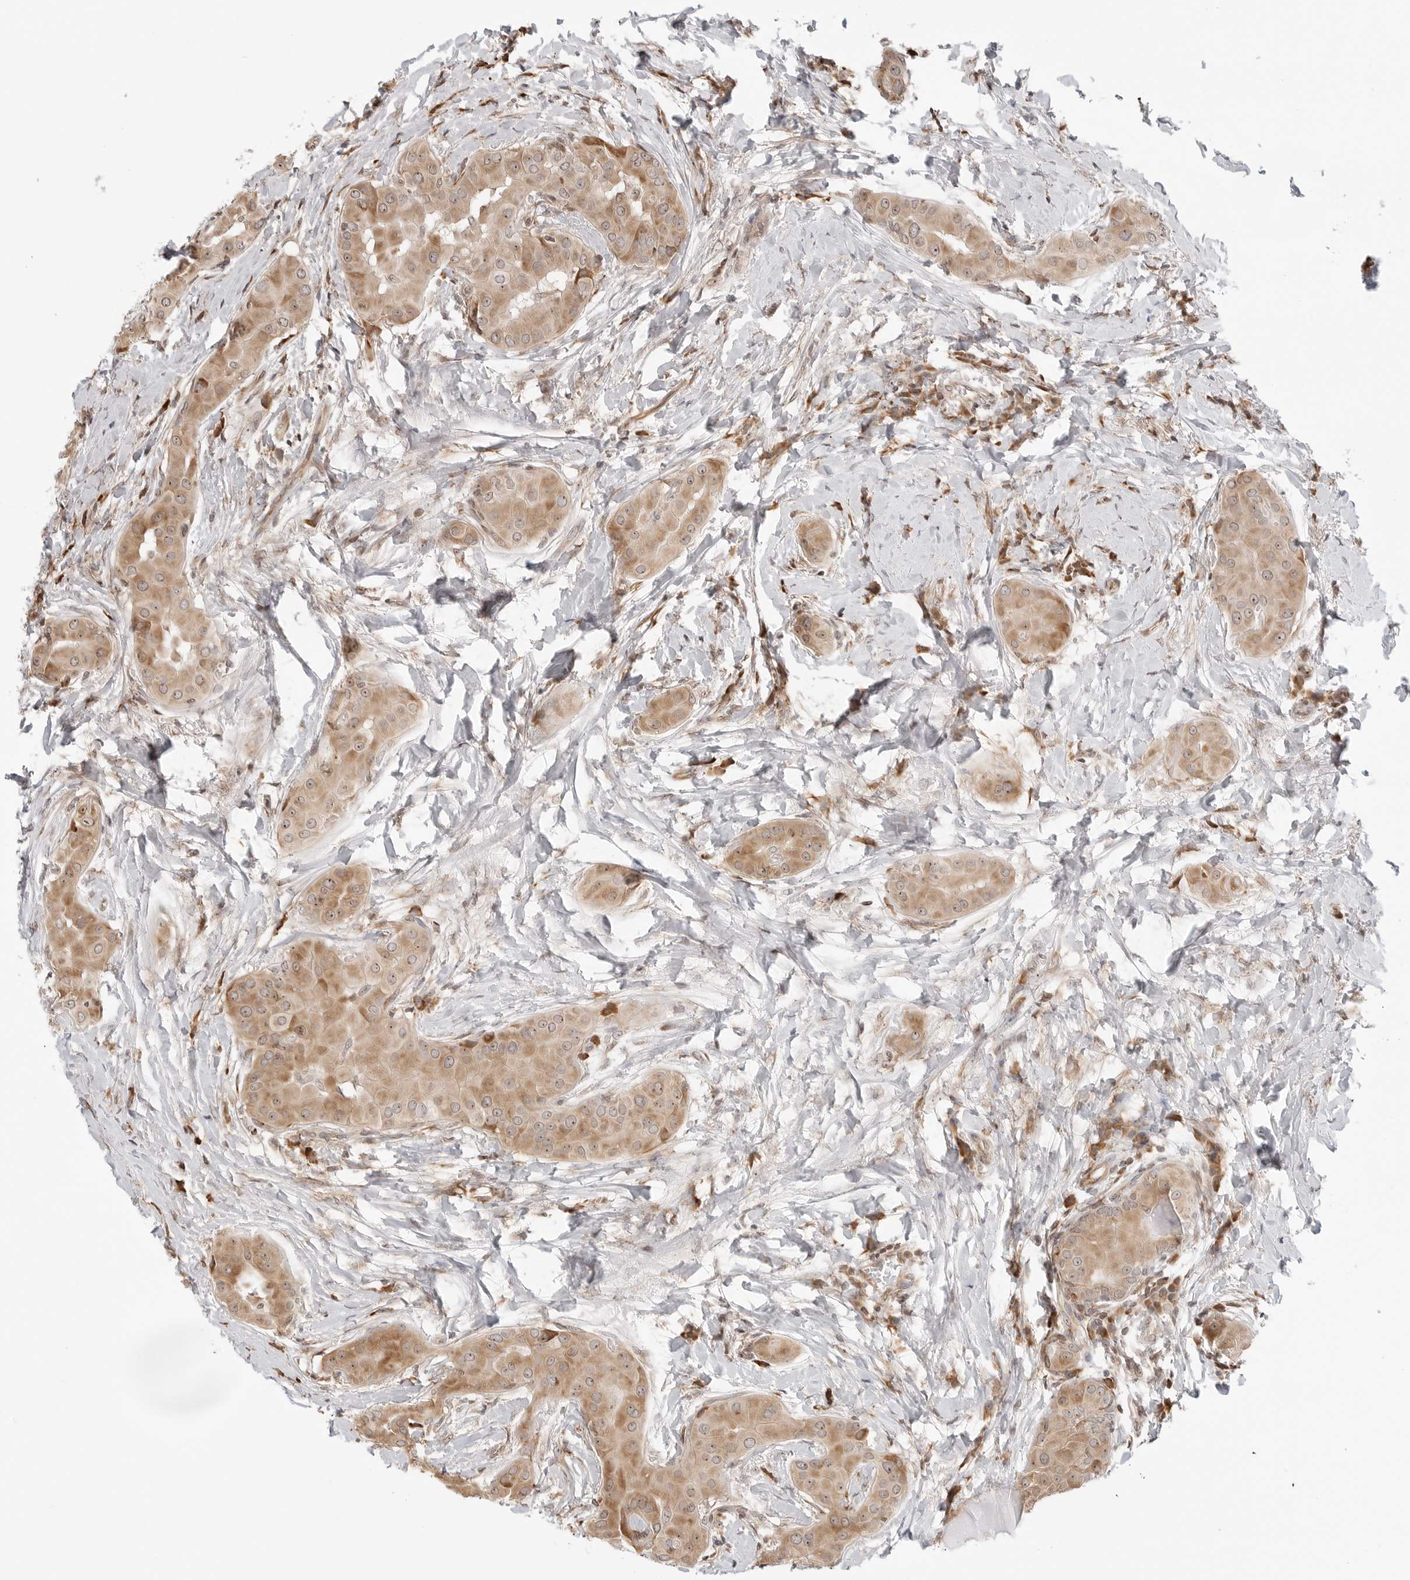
{"staining": {"intensity": "moderate", "quantity": ">75%", "location": "cytoplasmic/membranous,nuclear"}, "tissue": "thyroid cancer", "cell_type": "Tumor cells", "image_type": "cancer", "snomed": [{"axis": "morphology", "description": "Papillary adenocarcinoma, NOS"}, {"axis": "topography", "description": "Thyroid gland"}], "caption": "Thyroid cancer tissue exhibits moderate cytoplasmic/membranous and nuclear expression in about >75% of tumor cells", "gene": "FKBP14", "patient": {"sex": "male", "age": 33}}